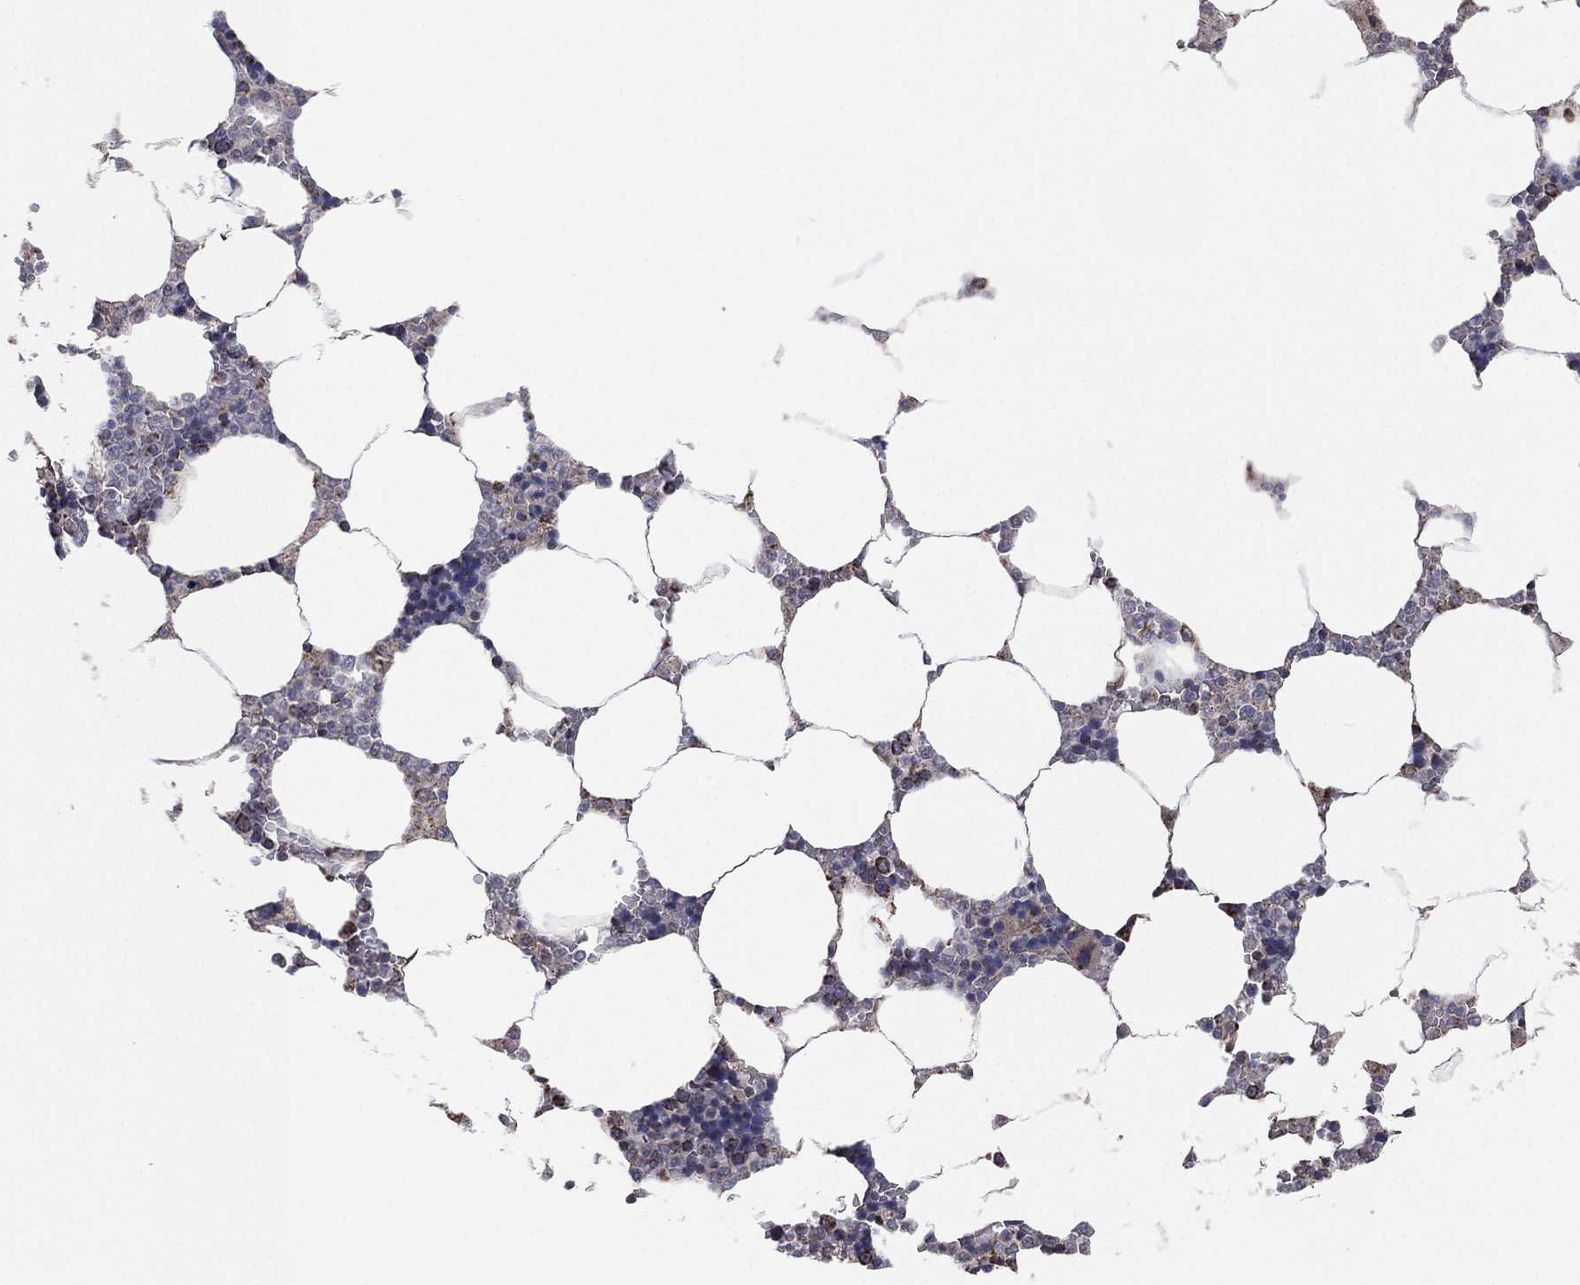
{"staining": {"intensity": "moderate", "quantity": "<25%", "location": "cytoplasmic/membranous"}, "tissue": "bone marrow", "cell_type": "Hematopoietic cells", "image_type": "normal", "snomed": [{"axis": "morphology", "description": "Normal tissue, NOS"}, {"axis": "topography", "description": "Bone marrow"}], "caption": "There is low levels of moderate cytoplasmic/membranous positivity in hematopoietic cells of unremarkable bone marrow, as demonstrated by immunohistochemical staining (brown color).", "gene": "PSMG4", "patient": {"sex": "male", "age": 63}}